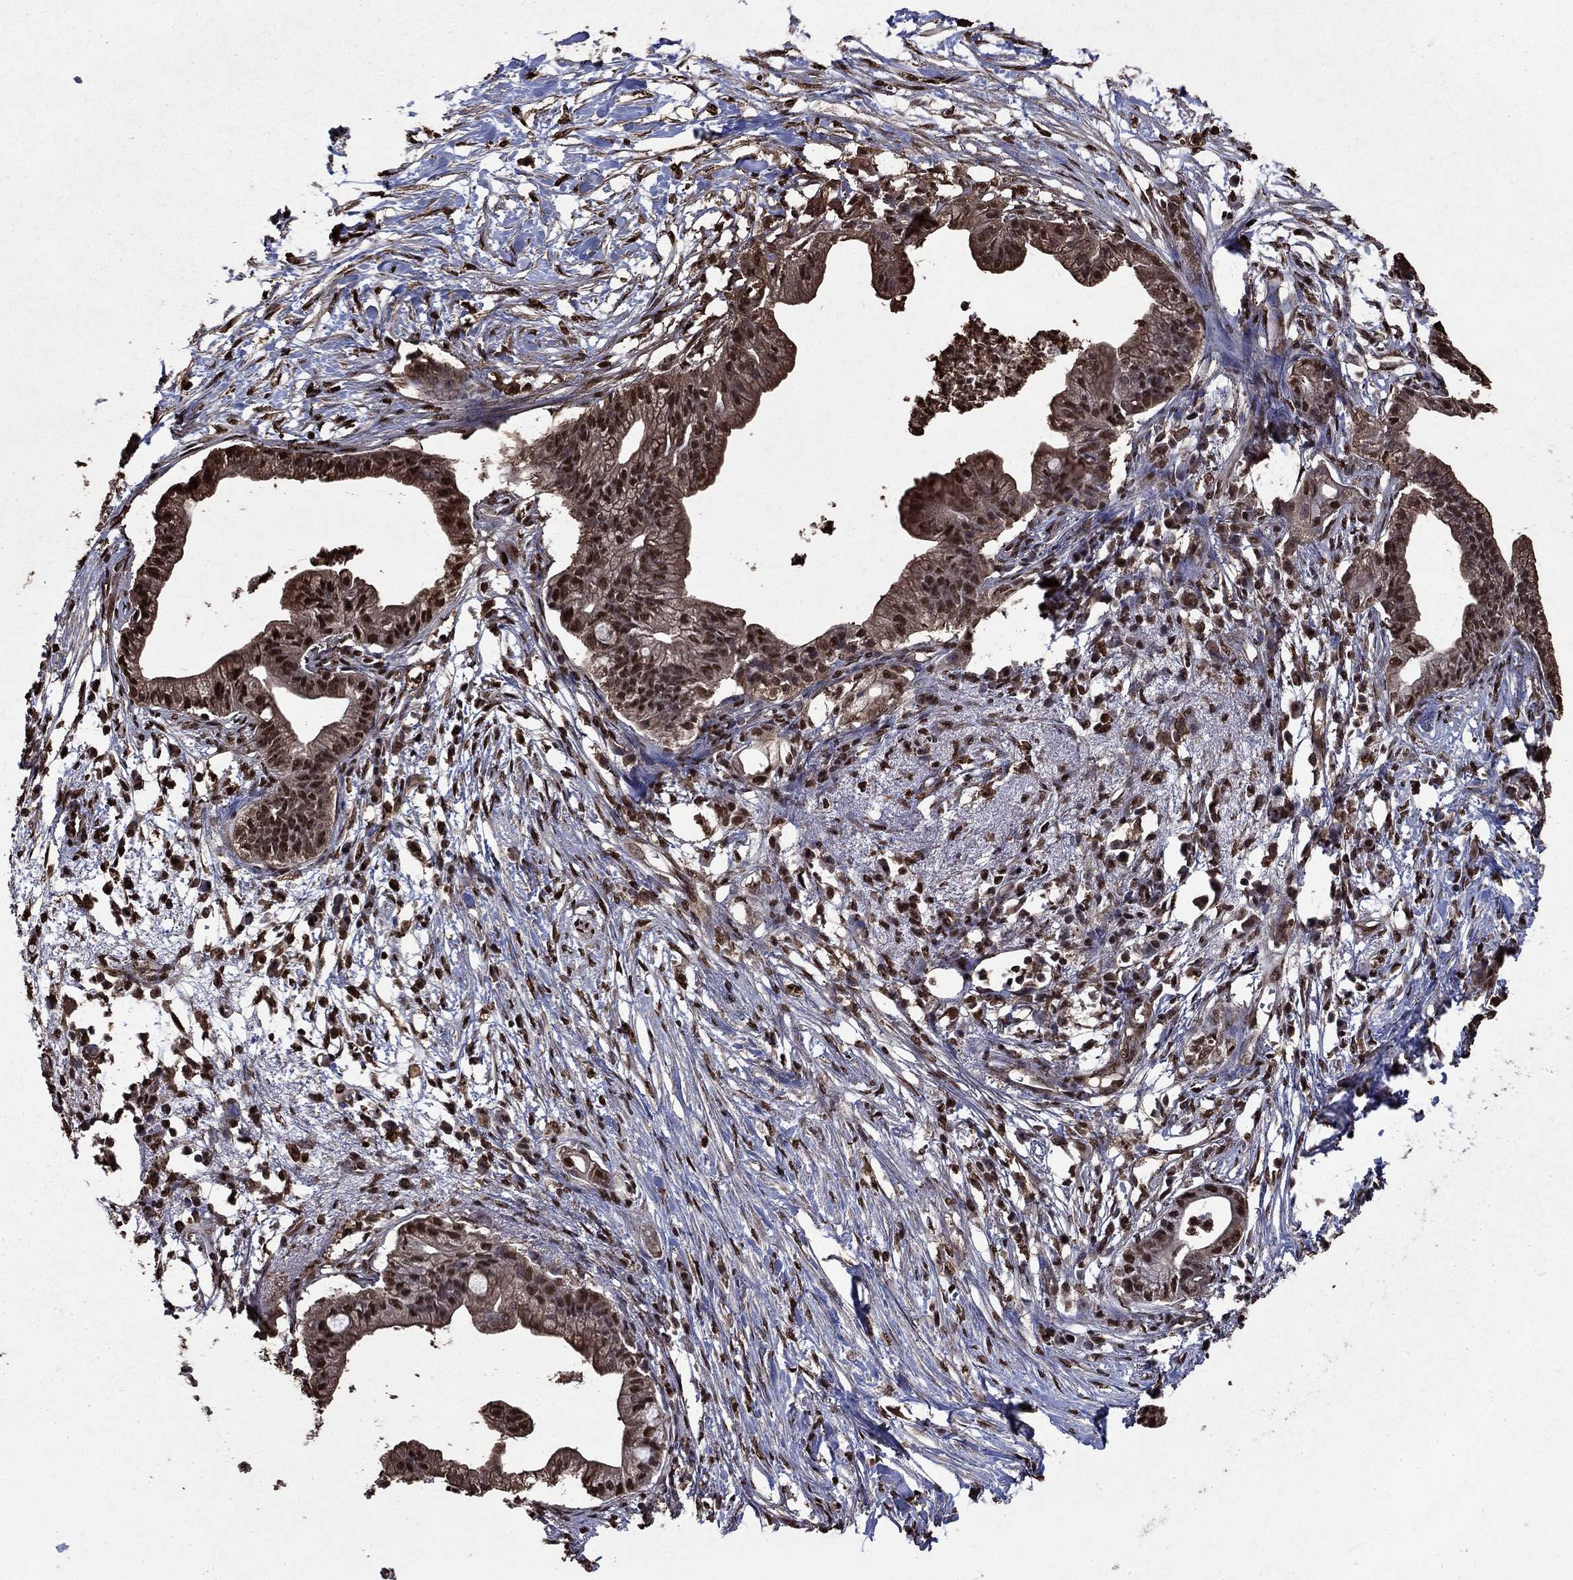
{"staining": {"intensity": "moderate", "quantity": "25%-75%", "location": "nuclear"}, "tissue": "pancreatic cancer", "cell_type": "Tumor cells", "image_type": "cancer", "snomed": [{"axis": "morphology", "description": "Normal tissue, NOS"}, {"axis": "morphology", "description": "Adenocarcinoma, NOS"}, {"axis": "topography", "description": "Pancreas"}], "caption": "Immunohistochemistry (IHC) photomicrograph of pancreatic cancer (adenocarcinoma) stained for a protein (brown), which exhibits medium levels of moderate nuclear expression in approximately 25%-75% of tumor cells.", "gene": "GAPDH", "patient": {"sex": "female", "age": 58}}